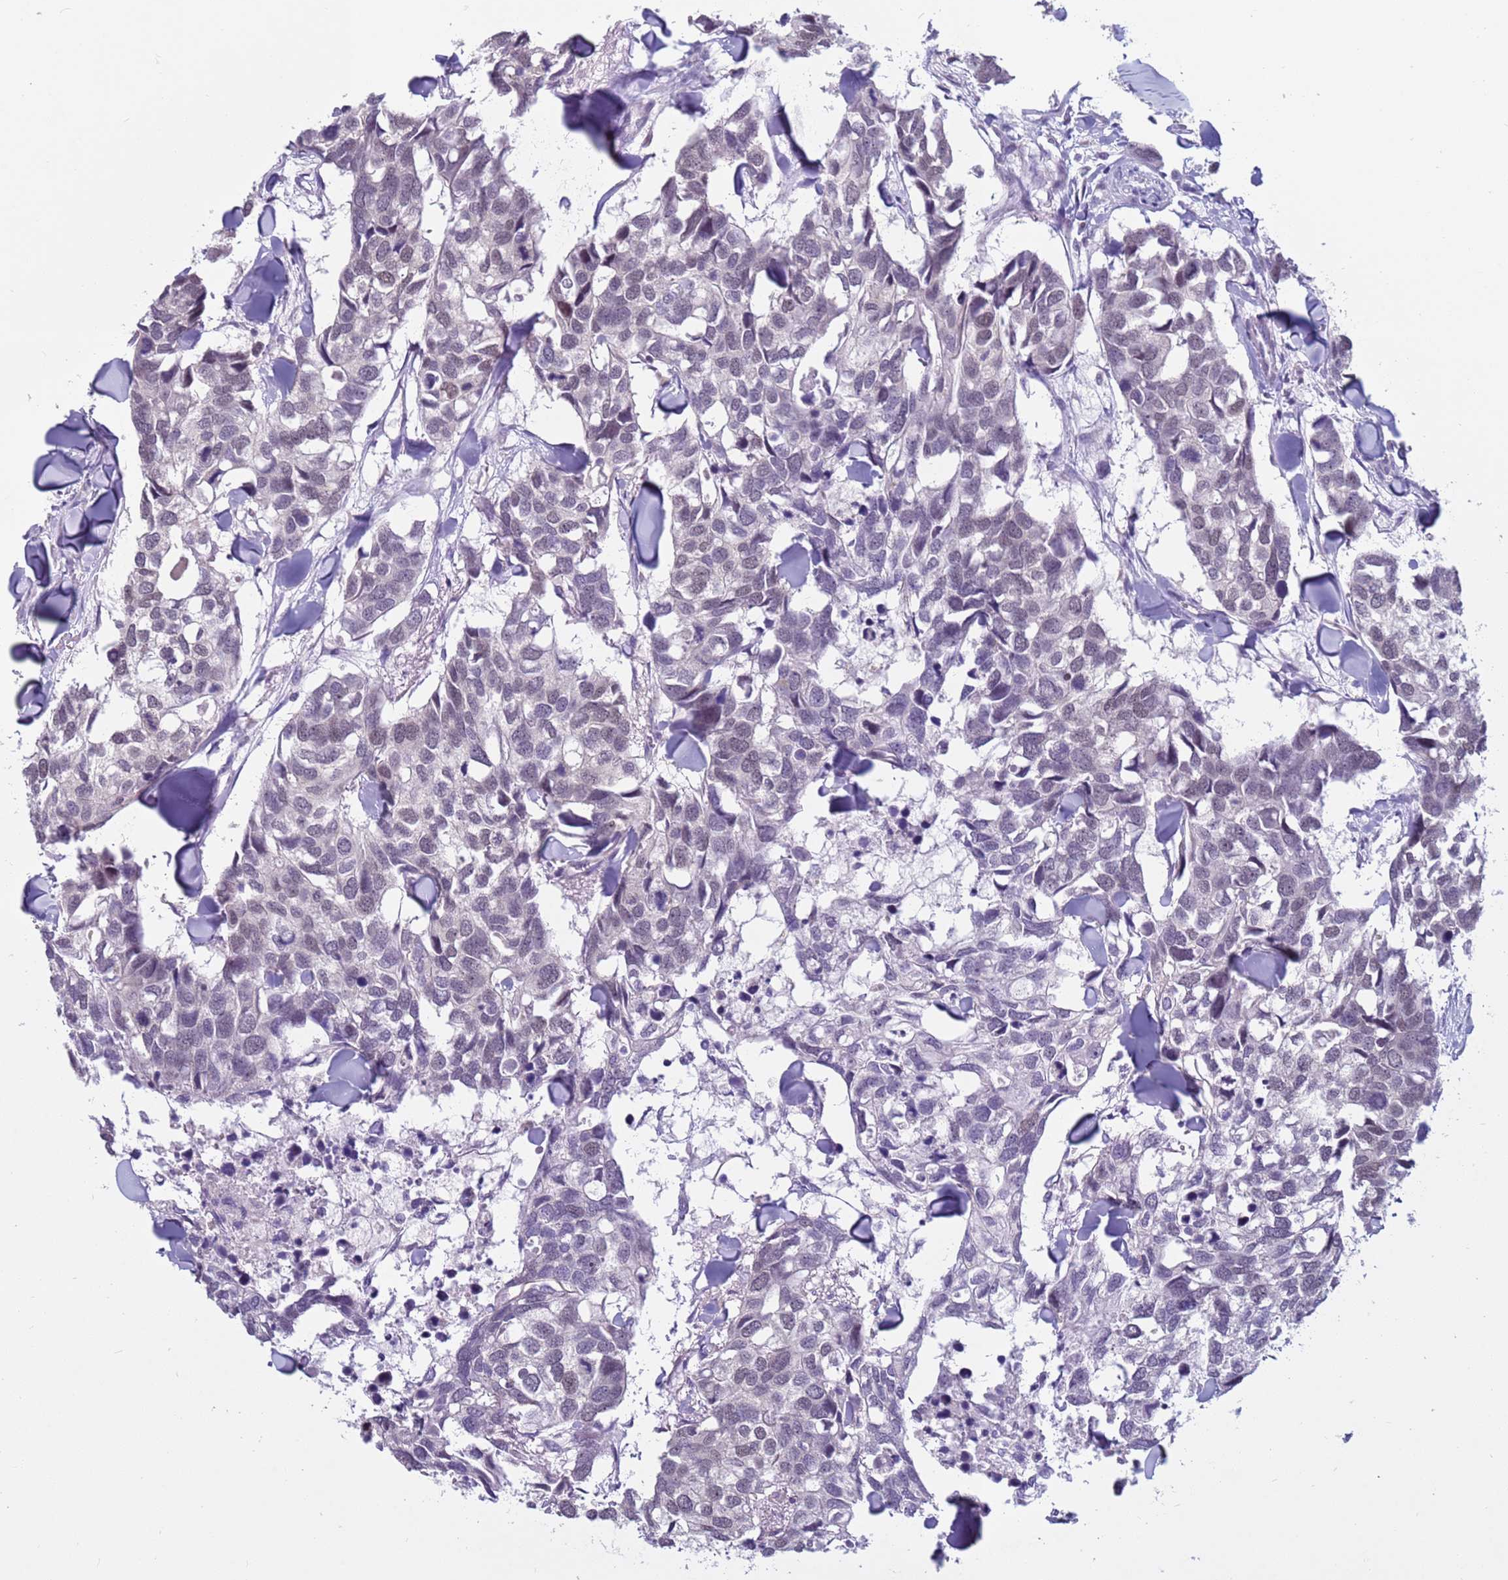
{"staining": {"intensity": "weak", "quantity": "<25%", "location": "nuclear"}, "tissue": "breast cancer", "cell_type": "Tumor cells", "image_type": "cancer", "snomed": [{"axis": "morphology", "description": "Duct carcinoma"}, {"axis": "topography", "description": "Breast"}], "caption": "DAB (3,3'-diaminobenzidine) immunohistochemical staining of human breast intraductal carcinoma exhibits no significant expression in tumor cells. (DAB (3,3'-diaminobenzidine) IHC with hematoxylin counter stain).", "gene": "CDK2AP2", "patient": {"sex": "female", "age": 83}}